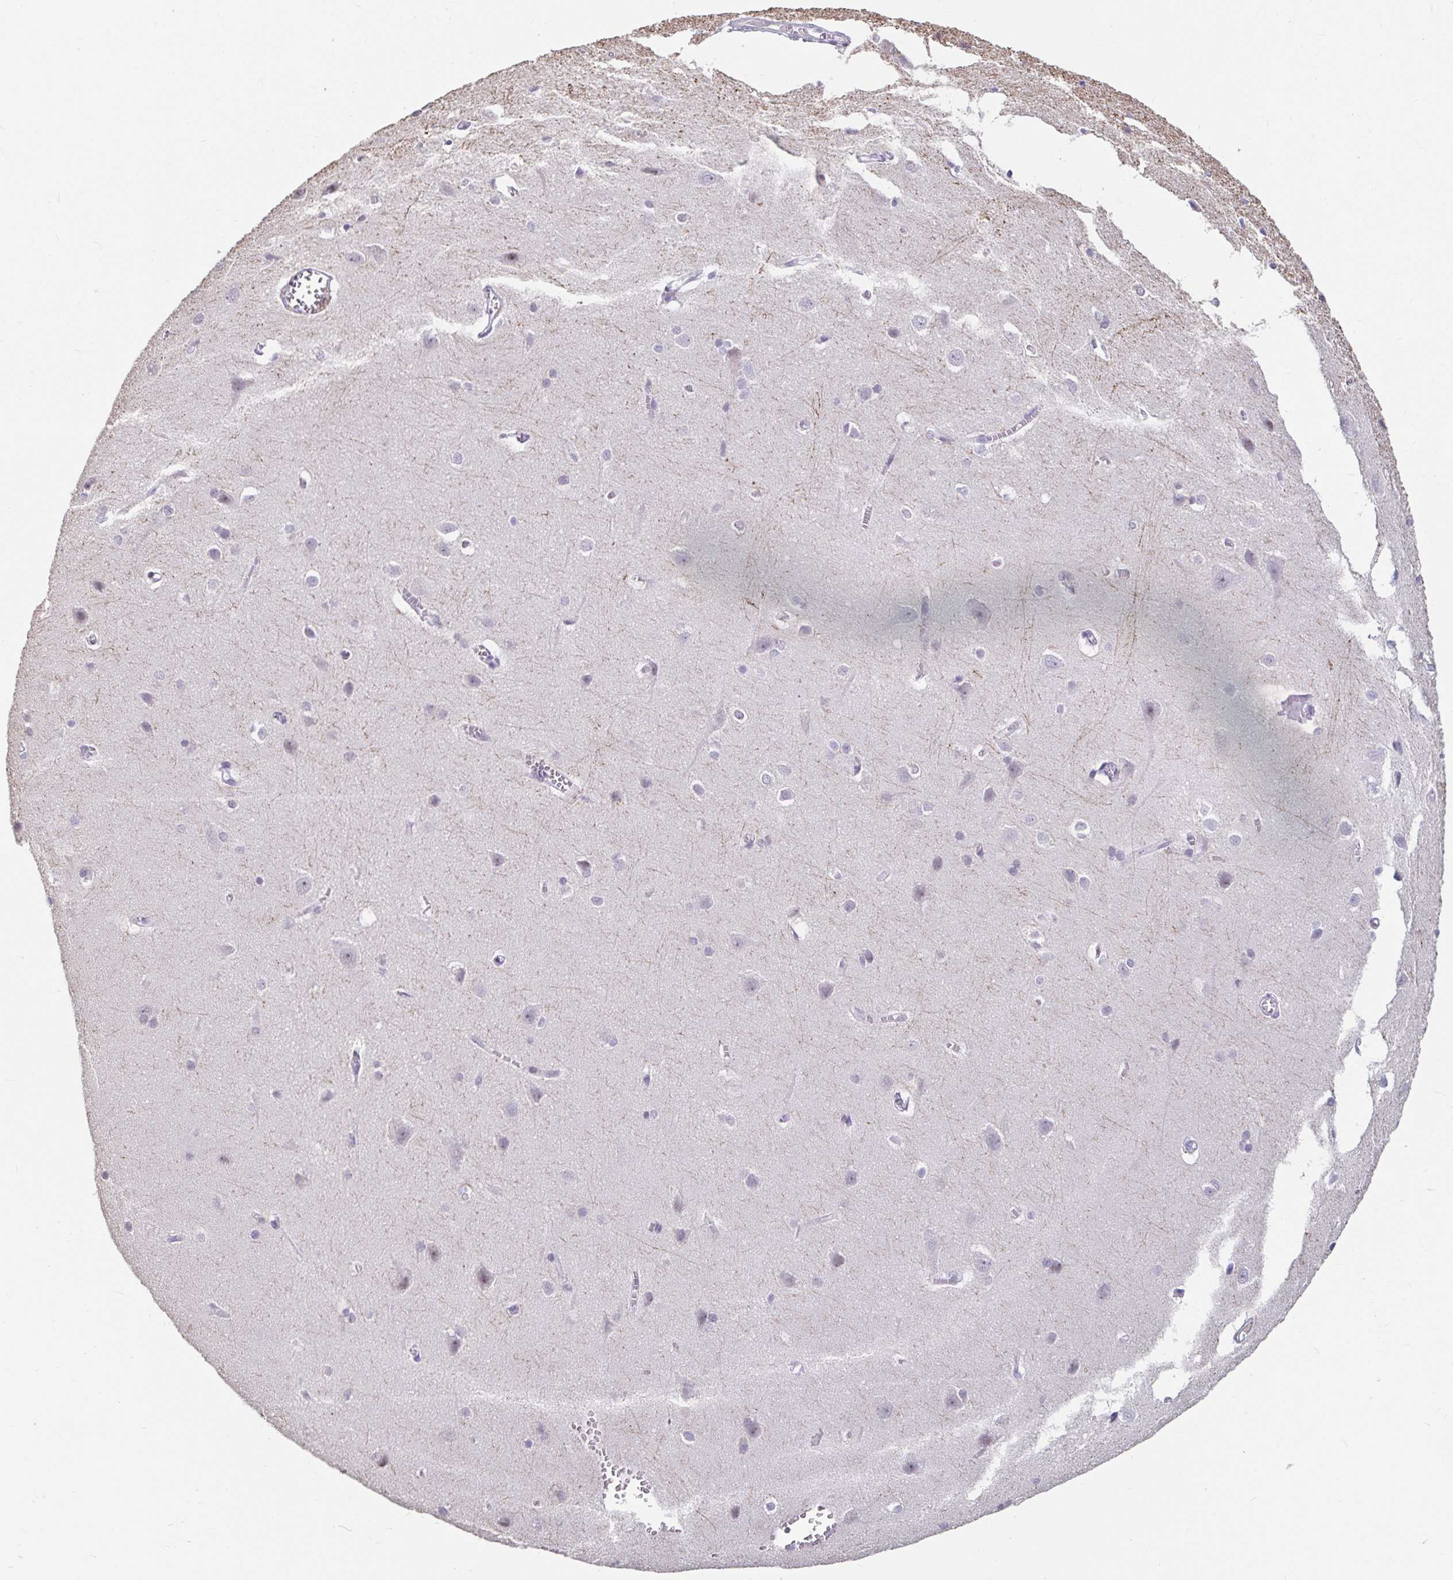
{"staining": {"intensity": "weak", "quantity": "<25%", "location": "cytoplasmic/membranous"}, "tissue": "cerebral cortex", "cell_type": "Endothelial cells", "image_type": "normal", "snomed": [{"axis": "morphology", "description": "Normal tissue, NOS"}, {"axis": "topography", "description": "Cerebral cortex"}], "caption": "Human cerebral cortex stained for a protein using immunohistochemistry (IHC) reveals no positivity in endothelial cells.", "gene": "ANLN", "patient": {"sex": "male", "age": 37}}